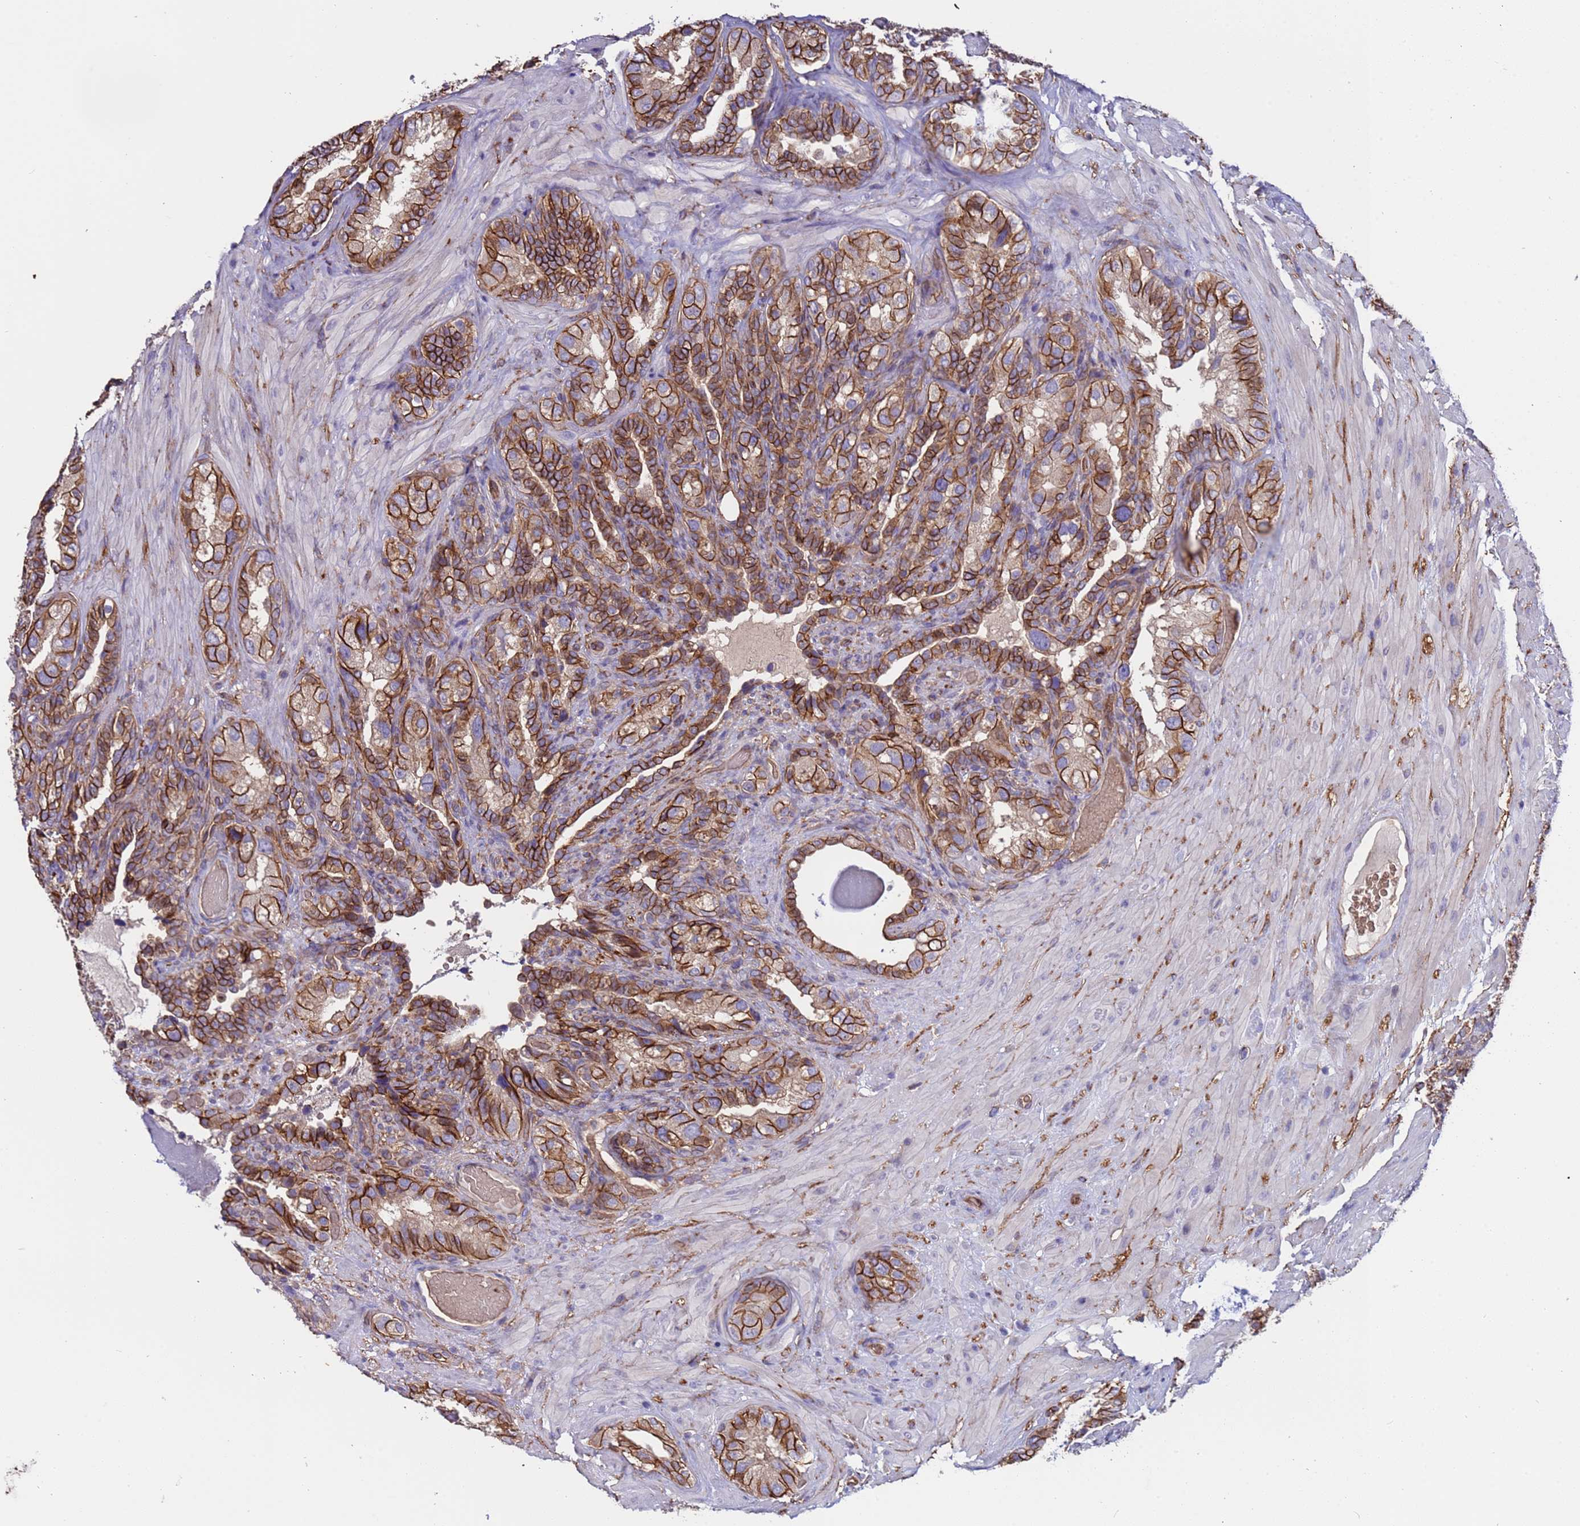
{"staining": {"intensity": "strong", "quantity": ">75%", "location": "cytoplasmic/membranous"}, "tissue": "seminal vesicle", "cell_type": "Glandular cells", "image_type": "normal", "snomed": [{"axis": "morphology", "description": "Normal tissue, NOS"}, {"axis": "topography", "description": "Seminal veicle"}, {"axis": "topography", "description": "Peripheral nerve tissue"}], "caption": "Seminal vesicle stained with DAB IHC reveals high levels of strong cytoplasmic/membranous positivity in approximately >75% of glandular cells.", "gene": "ZNF248", "patient": {"sex": "male", "age": 67}}